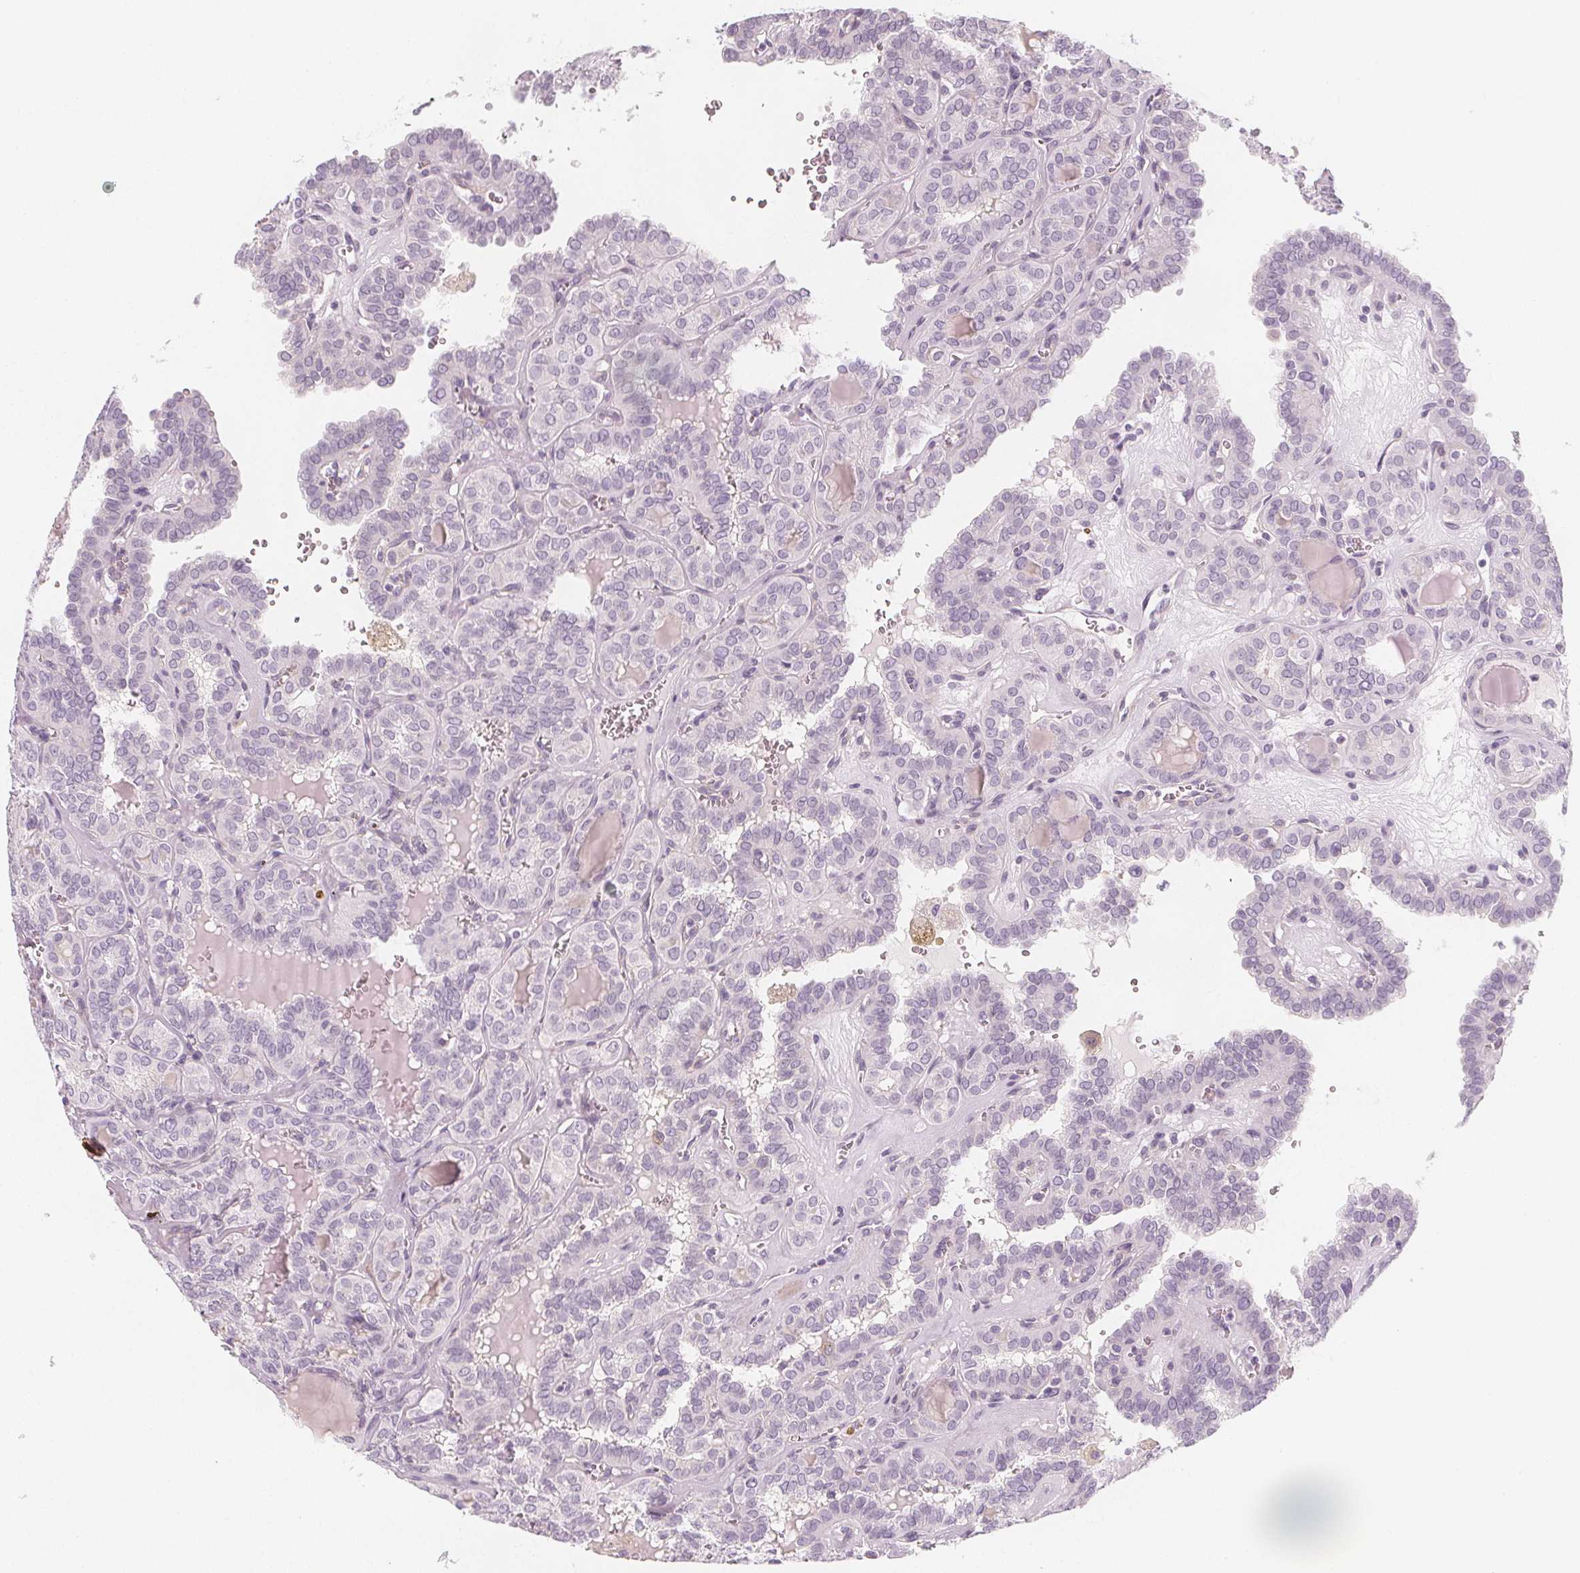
{"staining": {"intensity": "negative", "quantity": "none", "location": "none"}, "tissue": "thyroid cancer", "cell_type": "Tumor cells", "image_type": "cancer", "snomed": [{"axis": "morphology", "description": "Papillary adenocarcinoma, NOS"}, {"axis": "topography", "description": "Thyroid gland"}], "caption": "Papillary adenocarcinoma (thyroid) was stained to show a protein in brown. There is no significant expression in tumor cells.", "gene": "MAP1A", "patient": {"sex": "female", "age": 41}}